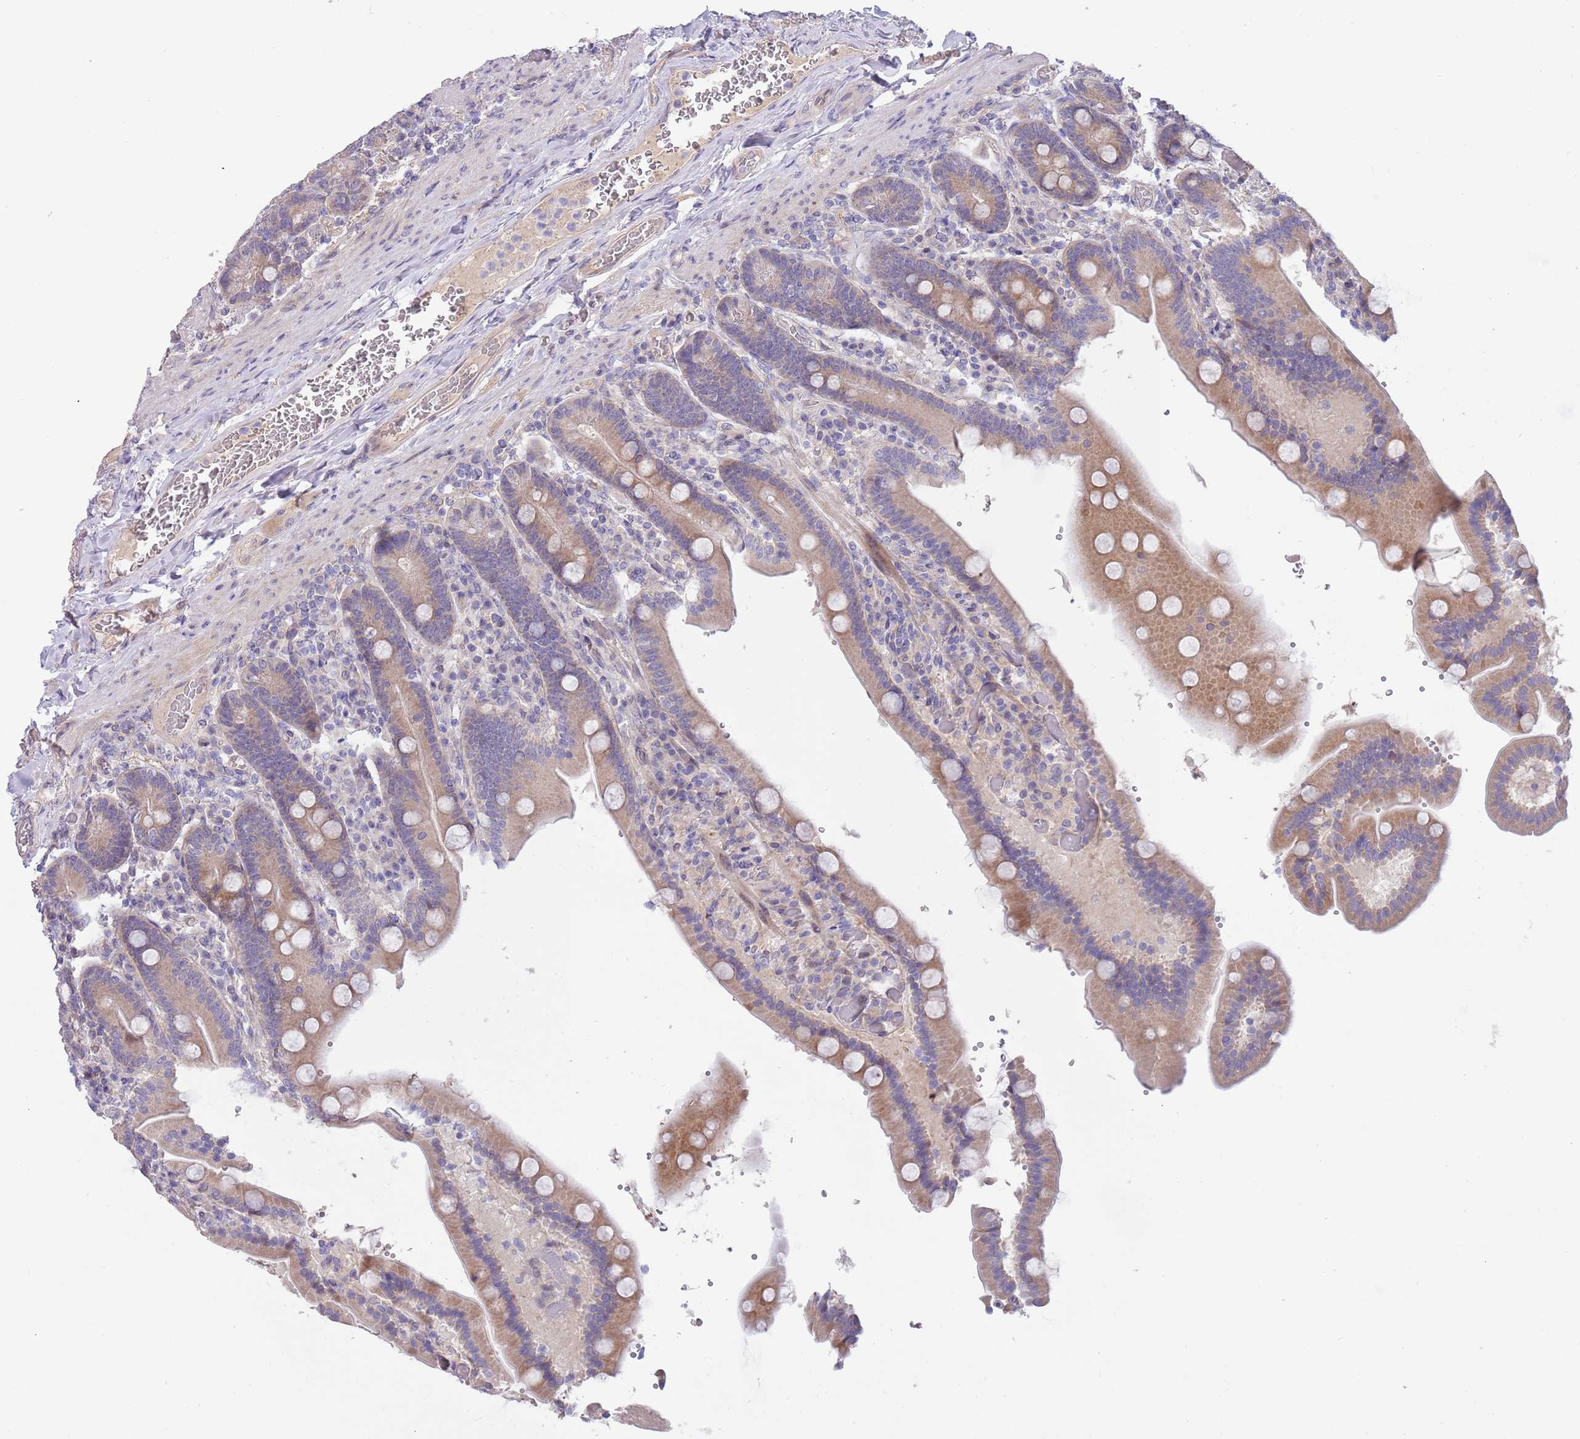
{"staining": {"intensity": "weak", "quantity": "25%-75%", "location": "cytoplasmic/membranous"}, "tissue": "duodenum", "cell_type": "Glandular cells", "image_type": "normal", "snomed": [{"axis": "morphology", "description": "Normal tissue, NOS"}, {"axis": "topography", "description": "Duodenum"}], "caption": "Glandular cells display weak cytoplasmic/membranous staining in about 25%-75% of cells in normal duodenum.", "gene": "CABYR", "patient": {"sex": "female", "age": 62}}